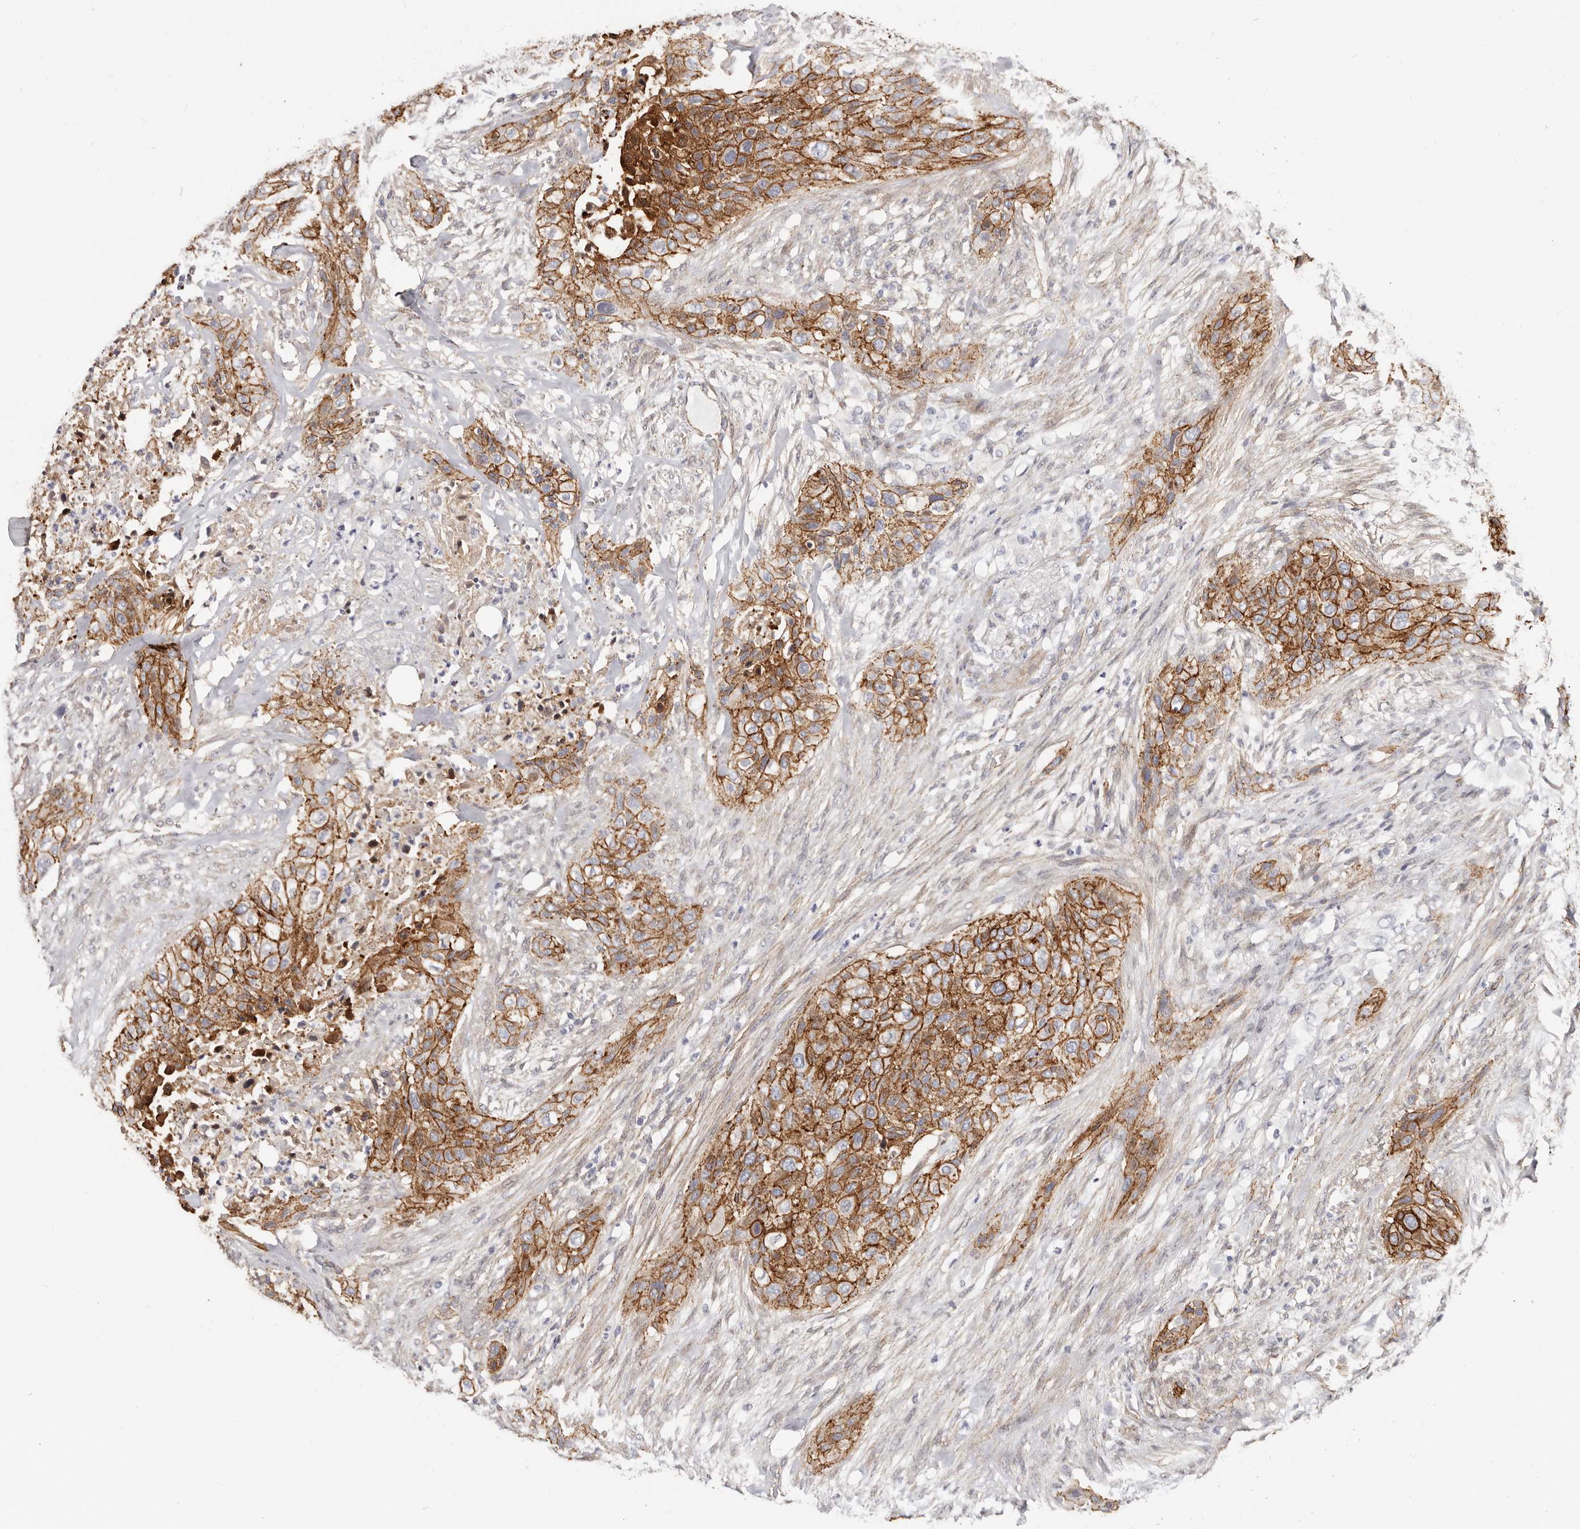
{"staining": {"intensity": "strong", "quantity": ">75%", "location": "cytoplasmic/membranous"}, "tissue": "urothelial cancer", "cell_type": "Tumor cells", "image_type": "cancer", "snomed": [{"axis": "morphology", "description": "Urothelial carcinoma, High grade"}, {"axis": "topography", "description": "Urinary bladder"}], "caption": "IHC of urothelial carcinoma (high-grade) displays high levels of strong cytoplasmic/membranous positivity in approximately >75% of tumor cells. The protein is stained brown, and the nuclei are stained in blue (DAB IHC with brightfield microscopy, high magnification).", "gene": "CTNNB1", "patient": {"sex": "male", "age": 35}}